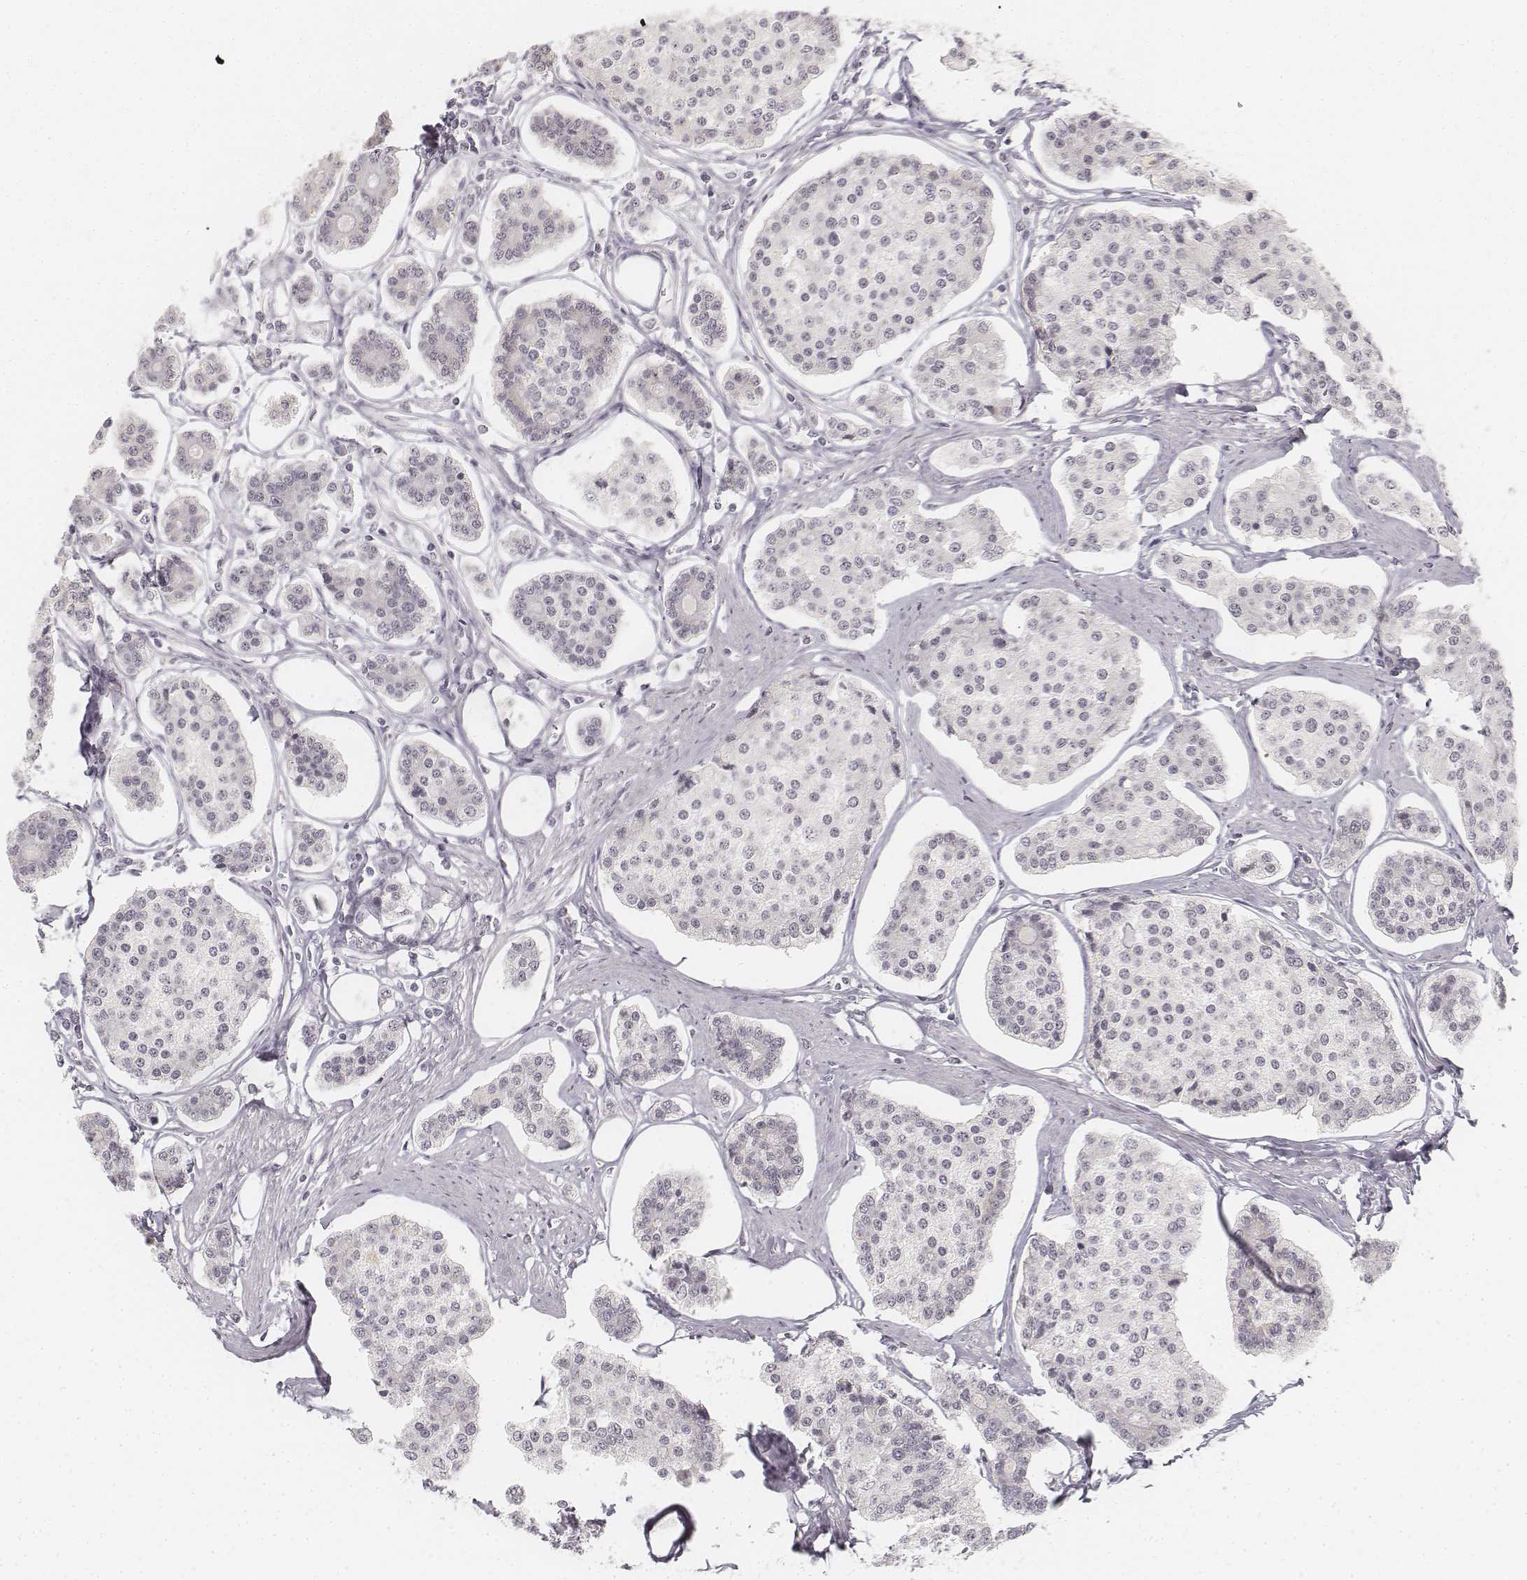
{"staining": {"intensity": "negative", "quantity": "none", "location": "none"}, "tissue": "carcinoid", "cell_type": "Tumor cells", "image_type": "cancer", "snomed": [{"axis": "morphology", "description": "Carcinoid, malignant, NOS"}, {"axis": "topography", "description": "Small intestine"}], "caption": "Immunohistochemical staining of carcinoid (malignant) displays no significant positivity in tumor cells. The staining was performed using DAB to visualize the protein expression in brown, while the nuclei were stained in blue with hematoxylin (Magnification: 20x).", "gene": "KRTAP2-1", "patient": {"sex": "female", "age": 65}}